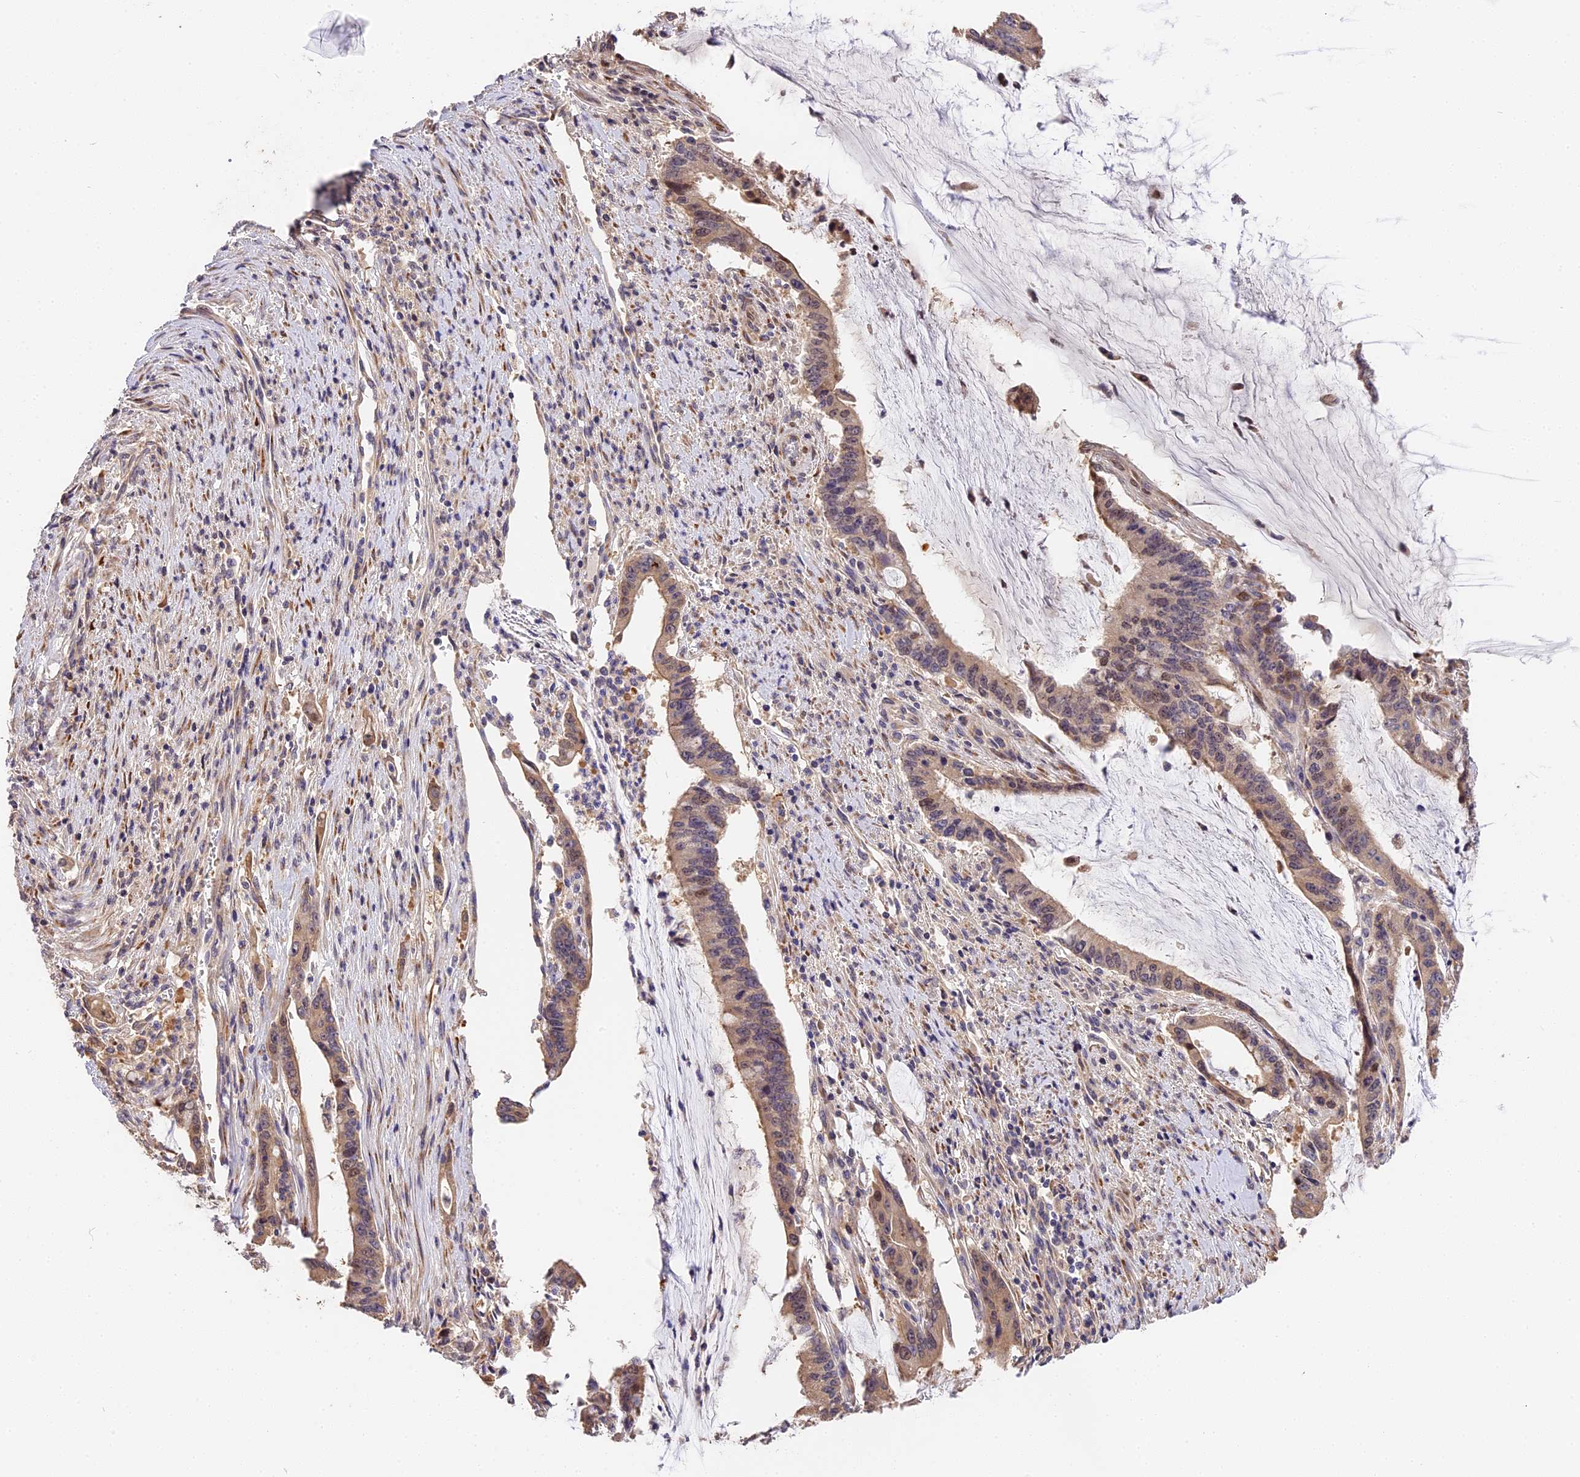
{"staining": {"intensity": "weak", "quantity": ">75%", "location": "cytoplasmic/membranous,nuclear"}, "tissue": "pancreatic cancer", "cell_type": "Tumor cells", "image_type": "cancer", "snomed": [{"axis": "morphology", "description": "Adenocarcinoma, NOS"}, {"axis": "topography", "description": "Pancreas"}], "caption": "Weak cytoplasmic/membranous and nuclear expression is seen in about >75% of tumor cells in adenocarcinoma (pancreatic).", "gene": "BSCL2", "patient": {"sex": "female", "age": 50}}